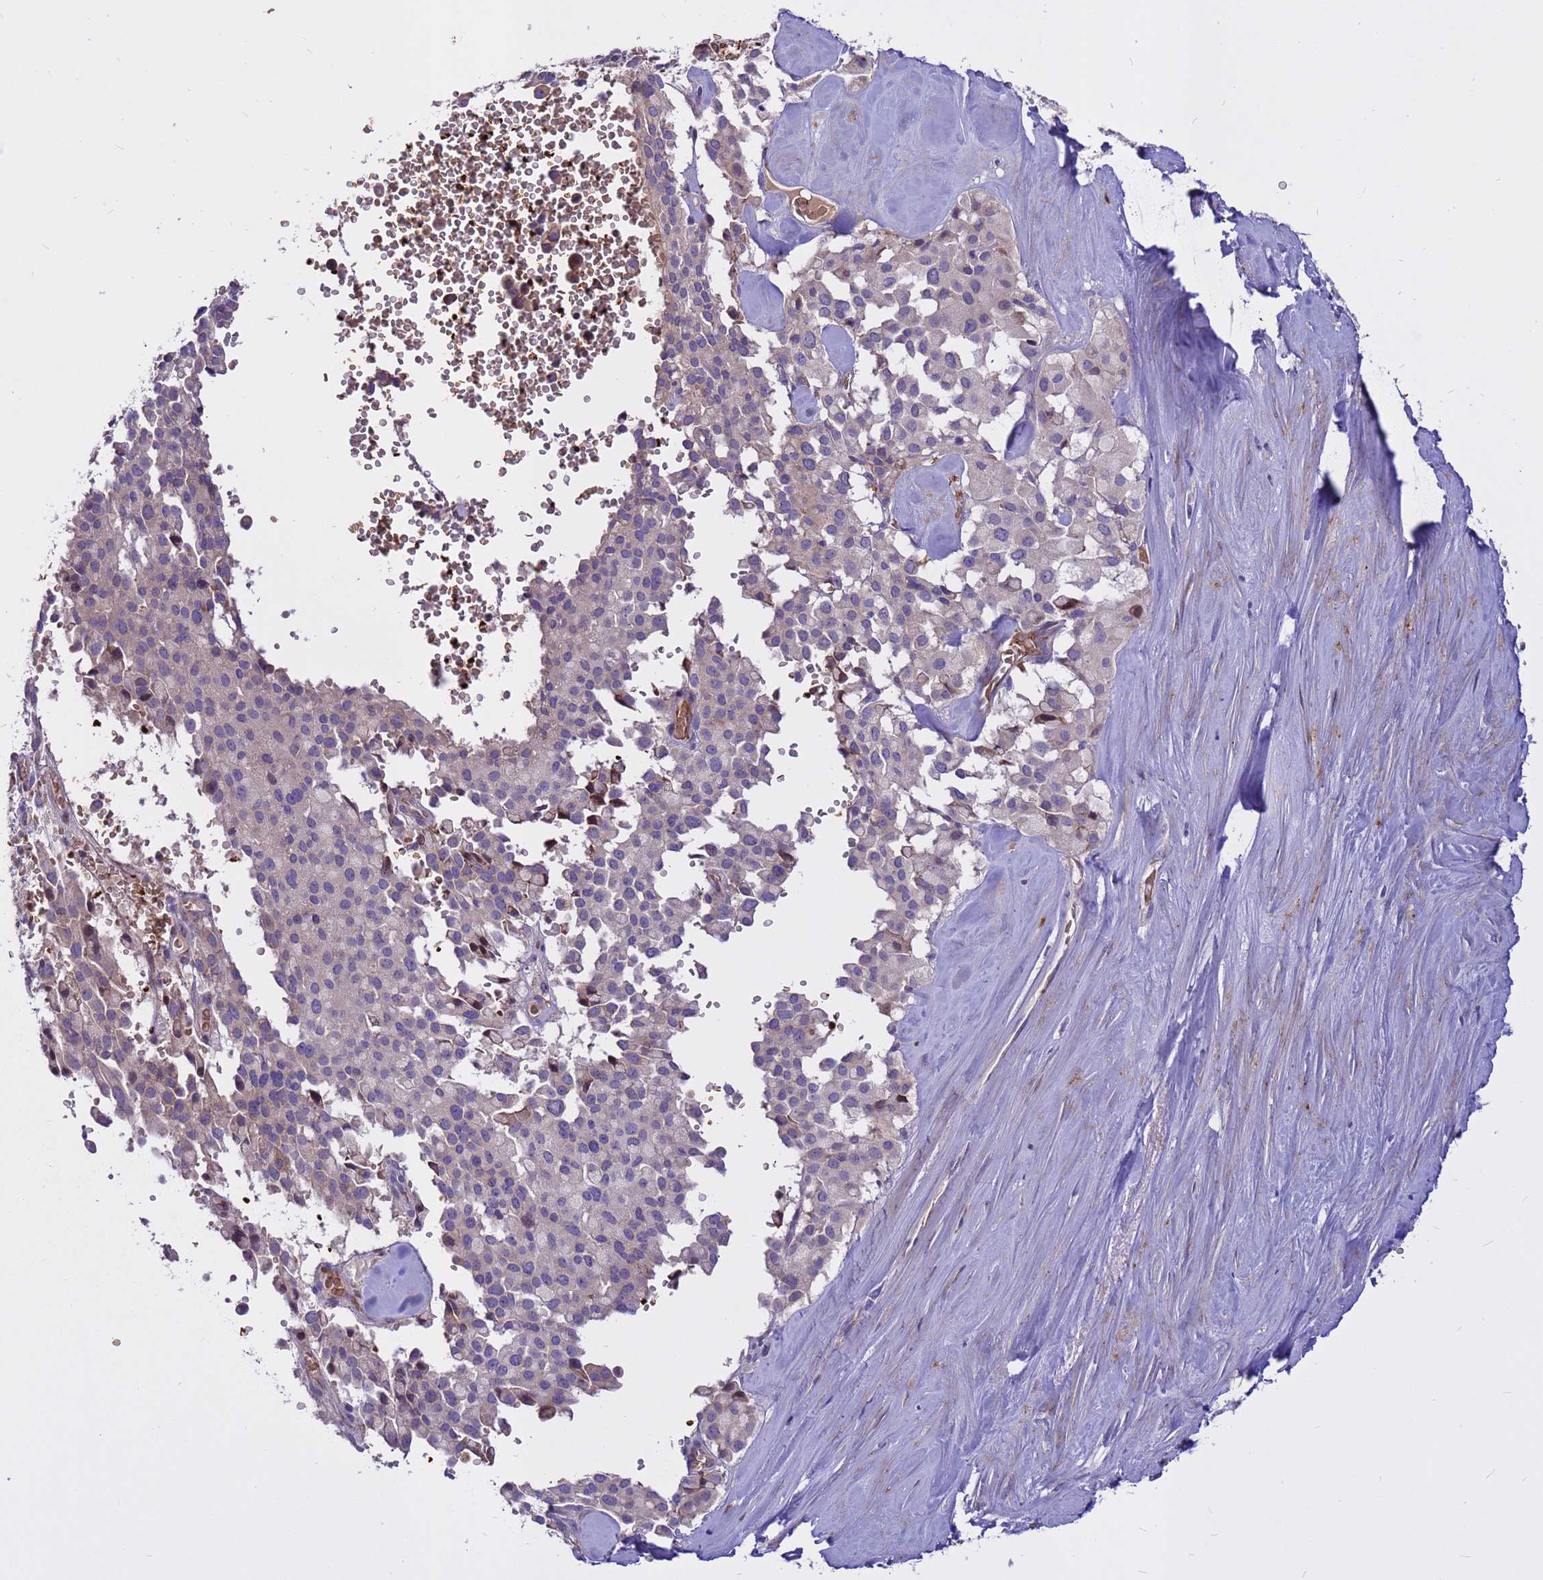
{"staining": {"intensity": "negative", "quantity": "none", "location": "none"}, "tissue": "pancreatic cancer", "cell_type": "Tumor cells", "image_type": "cancer", "snomed": [{"axis": "morphology", "description": "Adenocarcinoma, NOS"}, {"axis": "topography", "description": "Pancreas"}], "caption": "Immunohistochemistry (IHC) micrograph of pancreatic cancer stained for a protein (brown), which exhibits no positivity in tumor cells.", "gene": "ZNF669", "patient": {"sex": "male", "age": 65}}